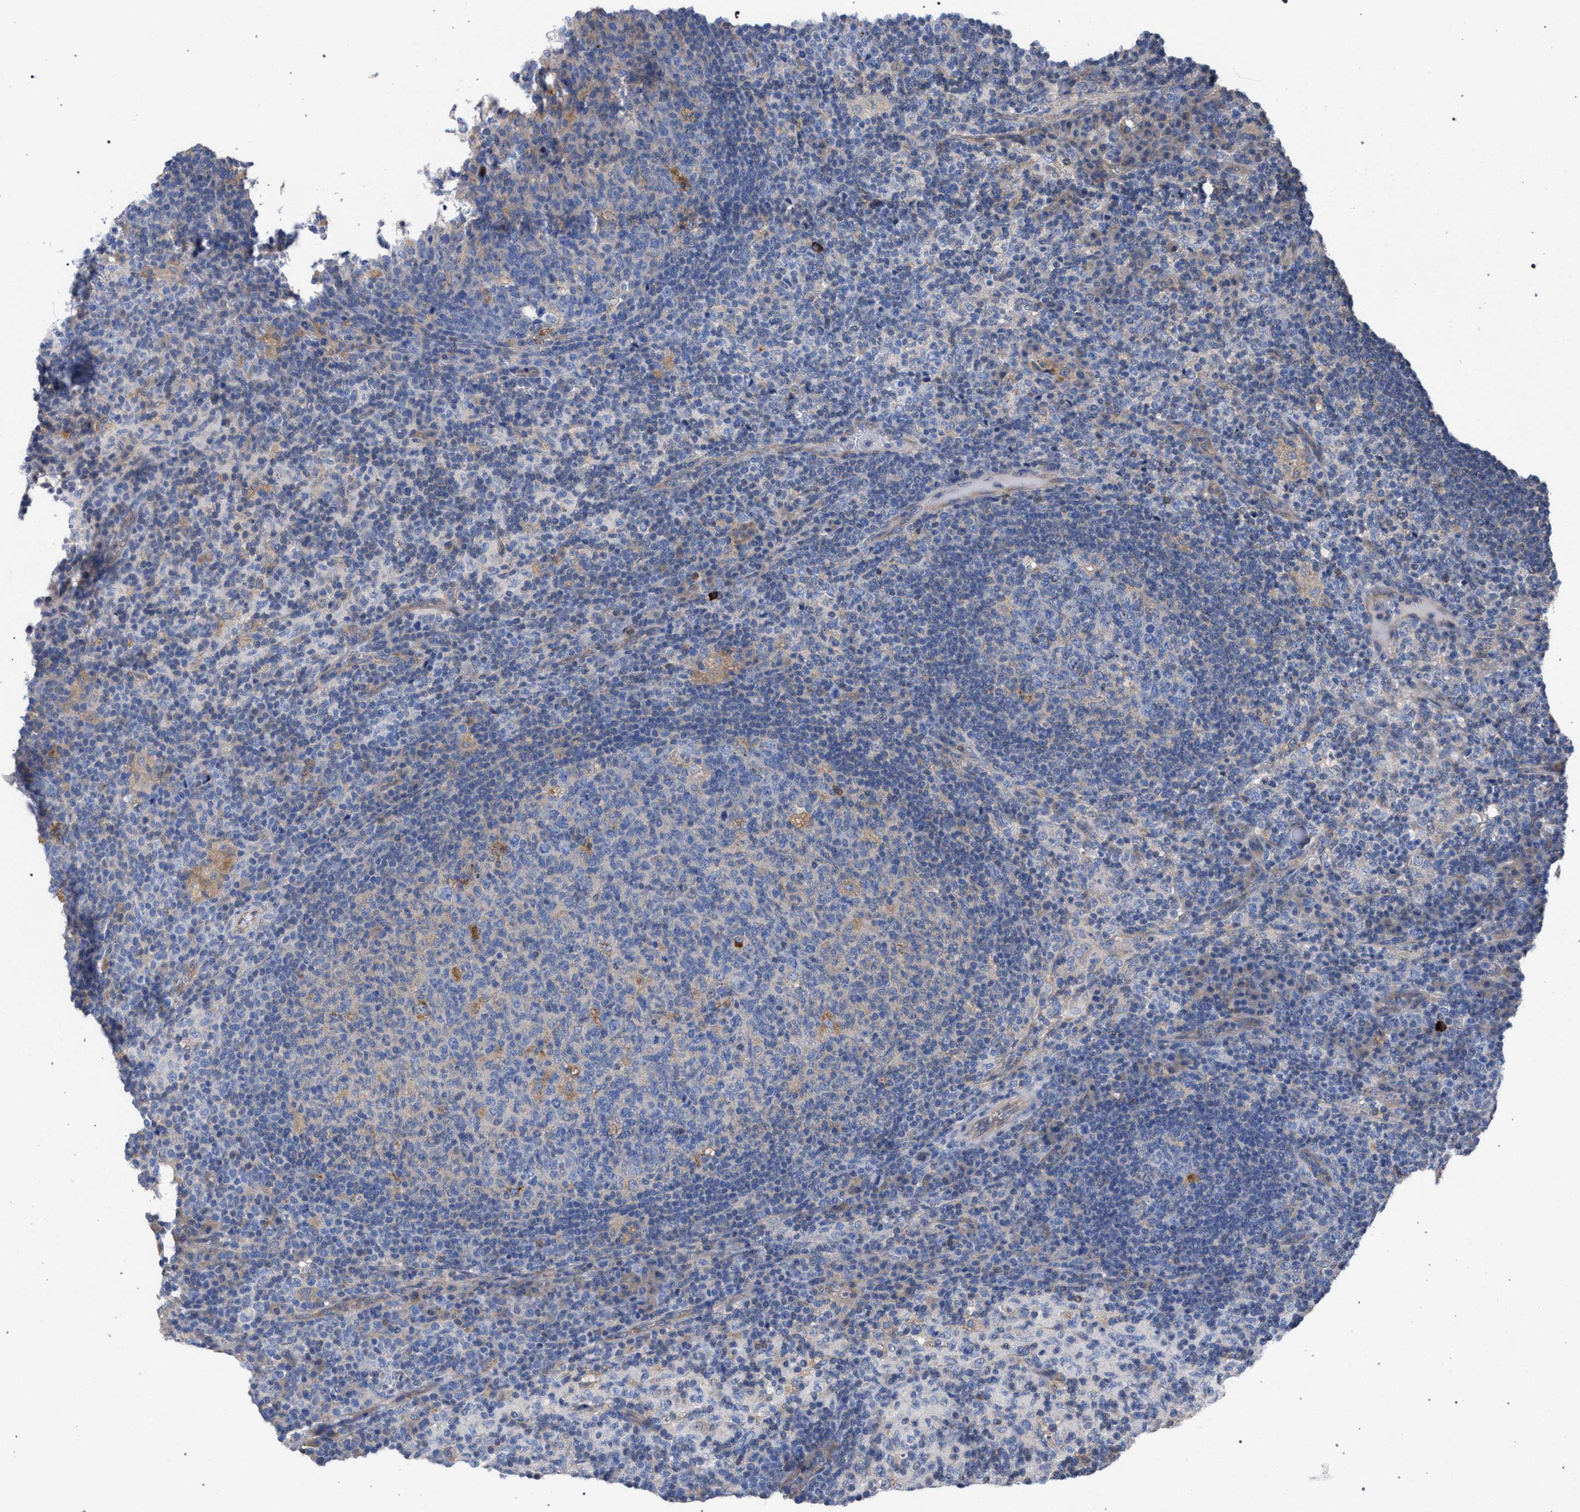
{"staining": {"intensity": "moderate", "quantity": "<25%", "location": "cytoplasmic/membranous"}, "tissue": "lymph node", "cell_type": "Germinal center cells", "image_type": "normal", "snomed": [{"axis": "morphology", "description": "Normal tissue, NOS"}, {"axis": "morphology", "description": "Inflammation, NOS"}, {"axis": "topography", "description": "Lymph node"}], "caption": "Protein staining exhibits moderate cytoplasmic/membranous positivity in approximately <25% of germinal center cells in unremarkable lymph node.", "gene": "GMPR", "patient": {"sex": "male", "age": 55}}